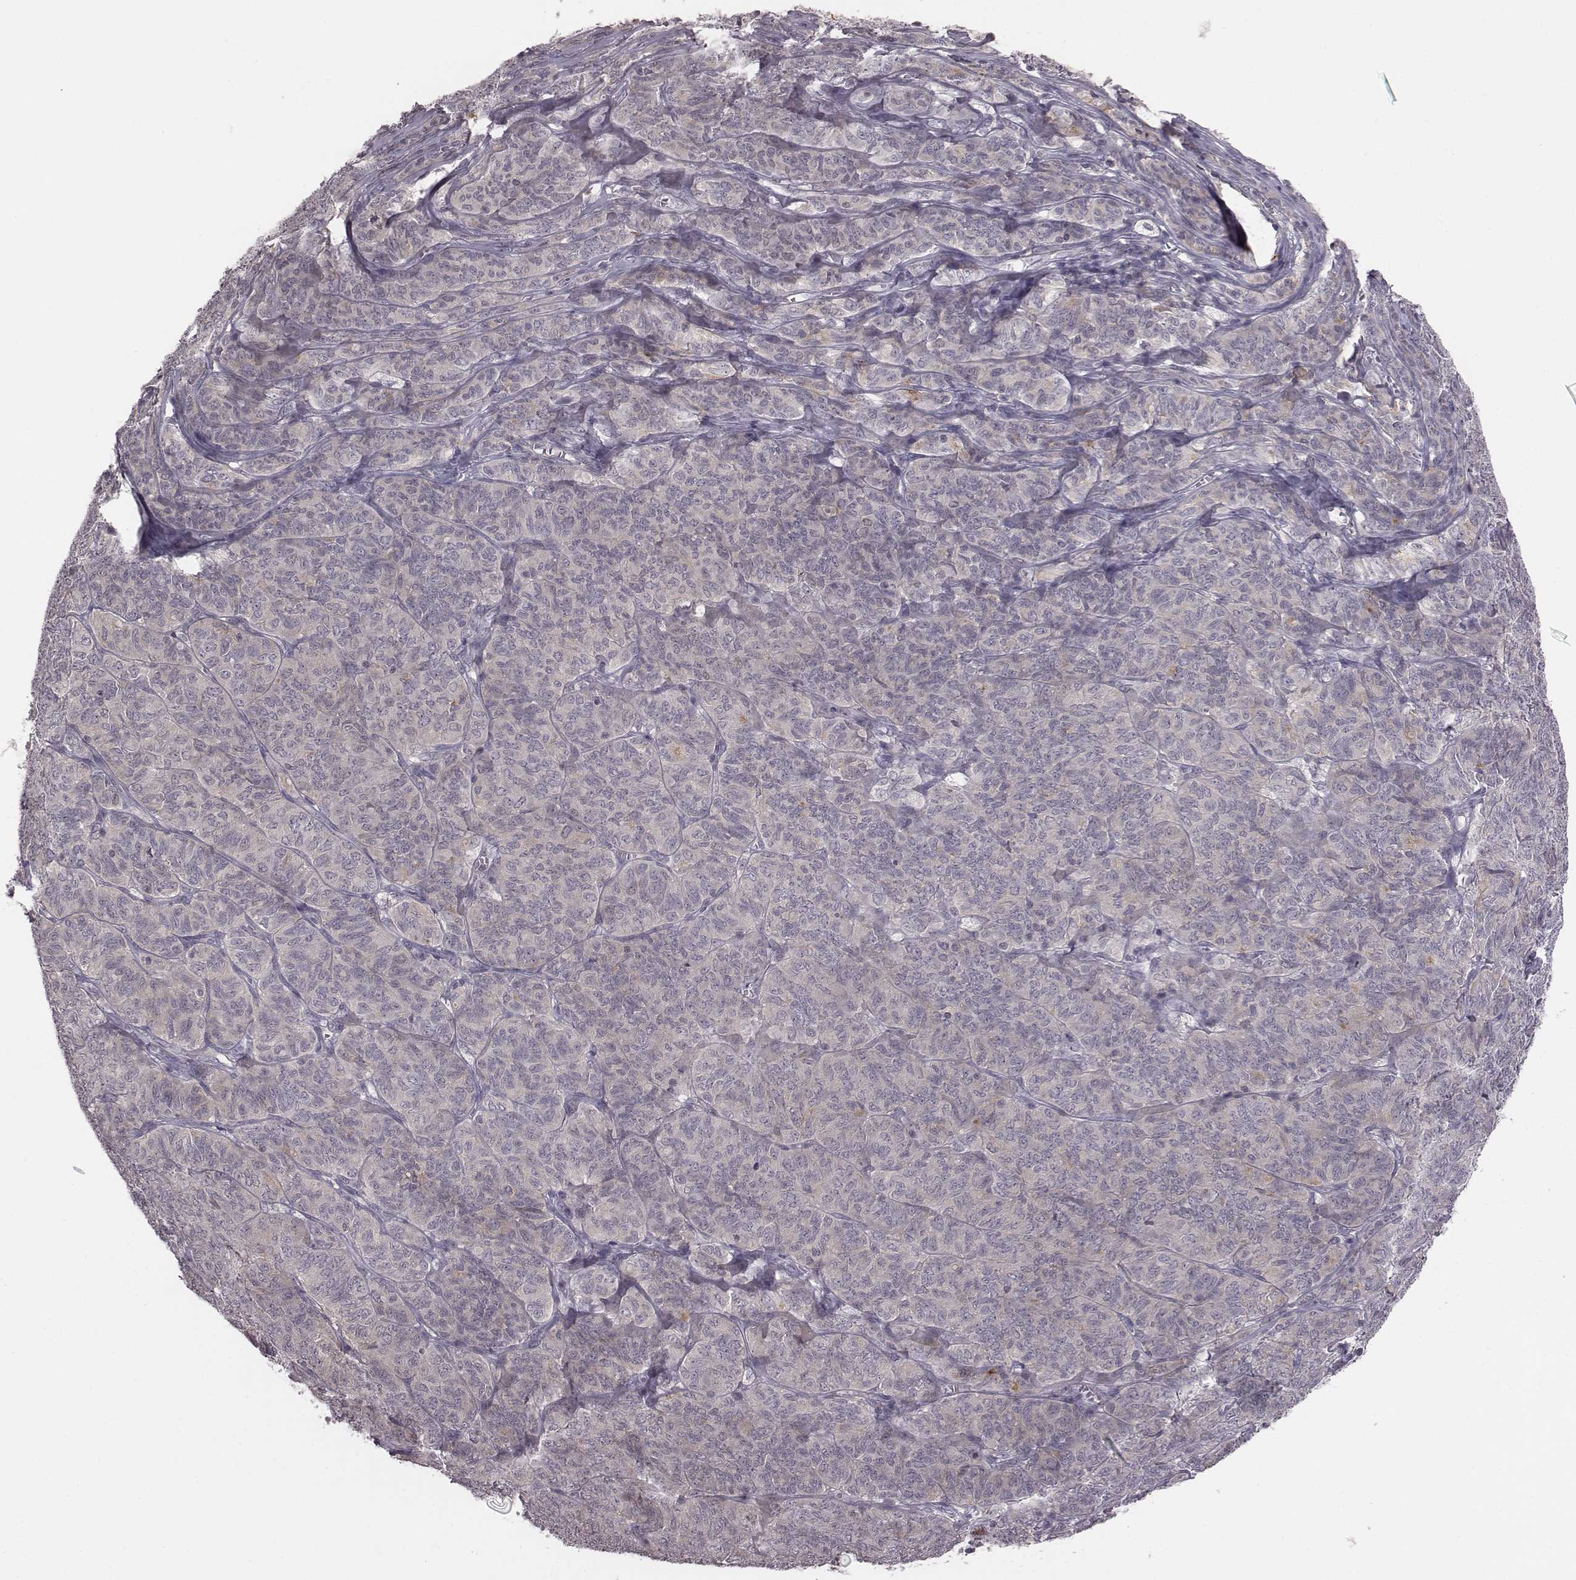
{"staining": {"intensity": "negative", "quantity": "none", "location": "none"}, "tissue": "ovarian cancer", "cell_type": "Tumor cells", "image_type": "cancer", "snomed": [{"axis": "morphology", "description": "Carcinoma, endometroid"}, {"axis": "topography", "description": "Ovary"}], "caption": "Micrograph shows no significant protein positivity in tumor cells of endometroid carcinoma (ovarian).", "gene": "BICDL1", "patient": {"sex": "female", "age": 80}}